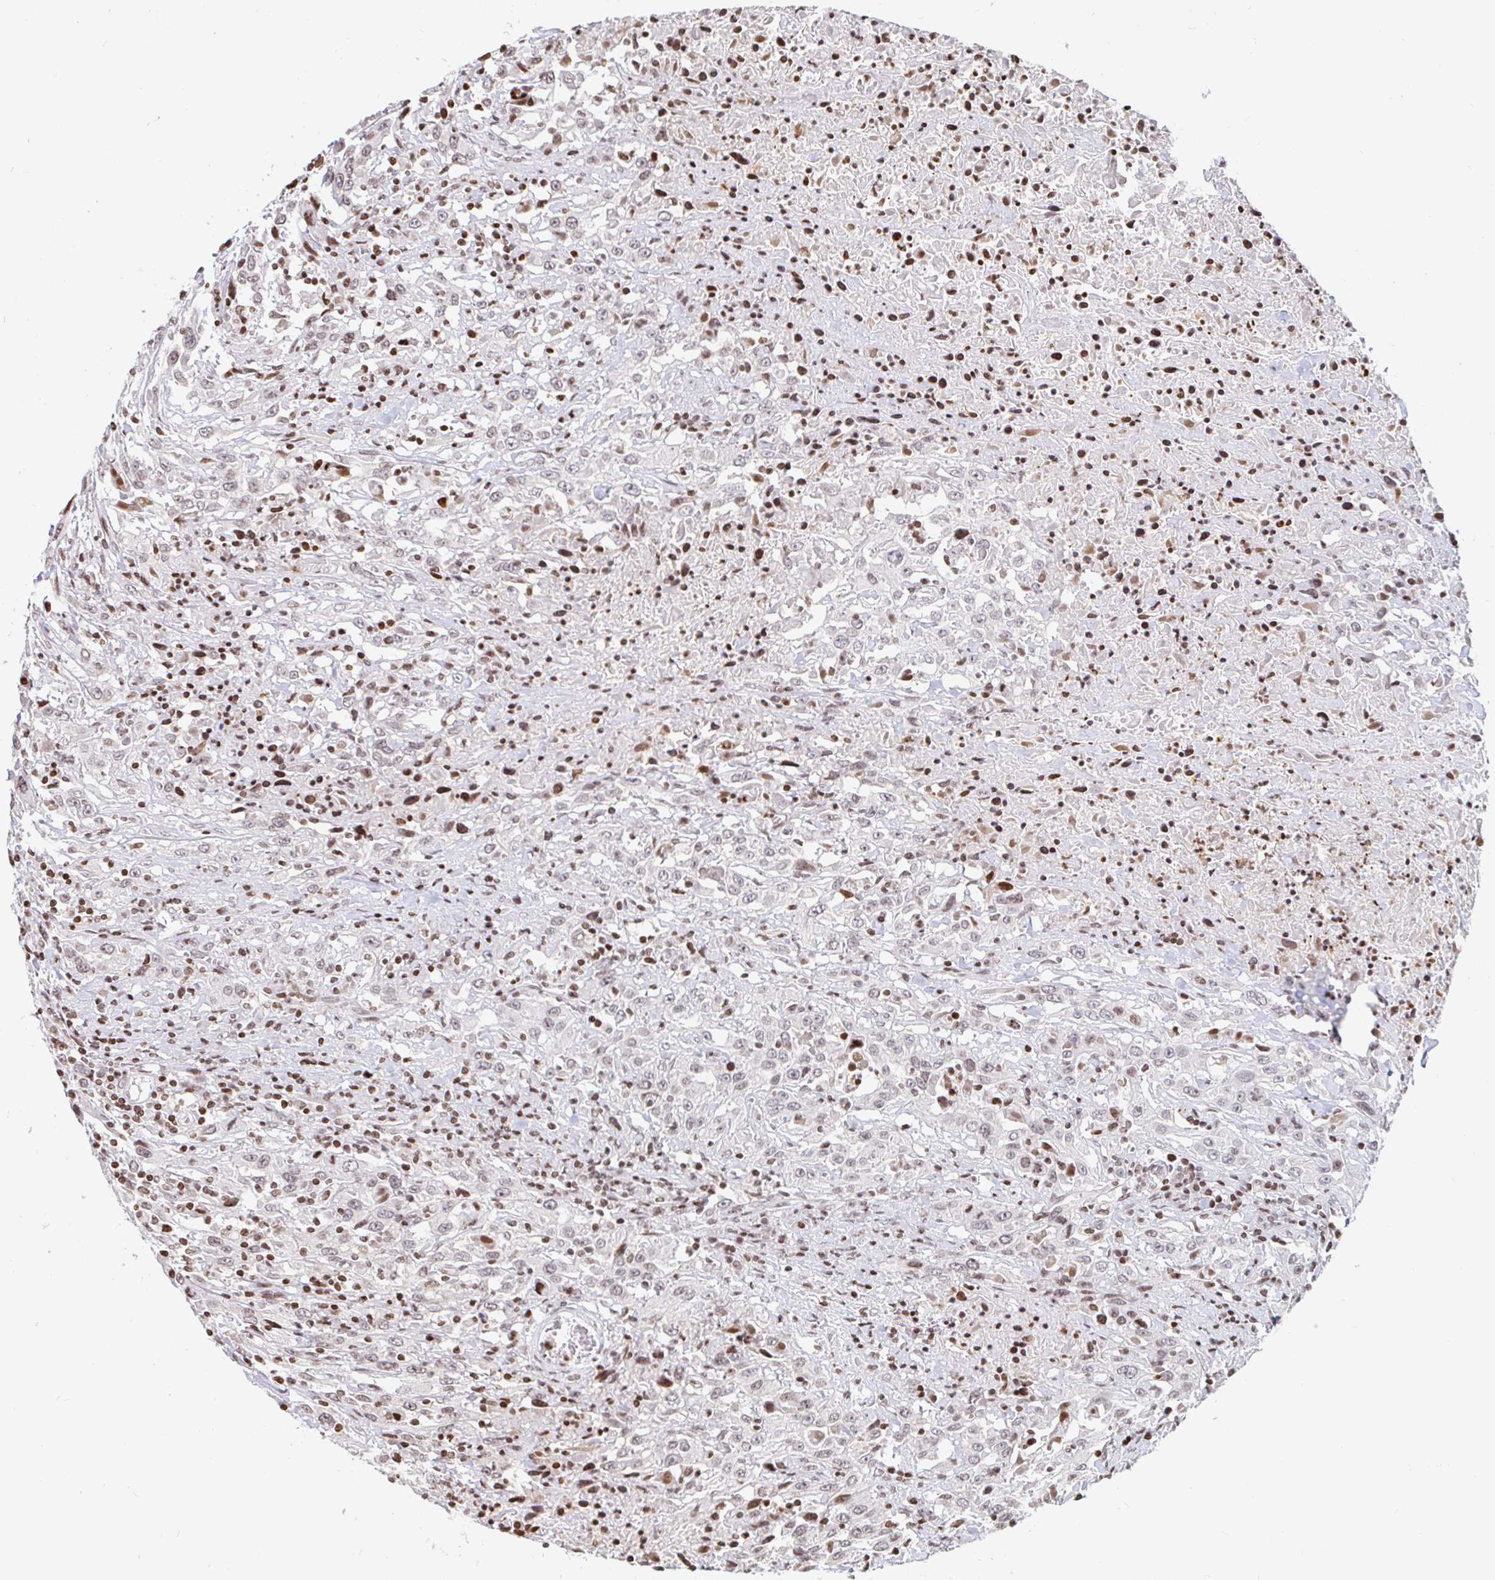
{"staining": {"intensity": "weak", "quantity": "25%-75%", "location": "nuclear"}, "tissue": "urothelial cancer", "cell_type": "Tumor cells", "image_type": "cancer", "snomed": [{"axis": "morphology", "description": "Urothelial carcinoma, High grade"}, {"axis": "topography", "description": "Urinary bladder"}], "caption": "Immunohistochemical staining of human urothelial cancer displays low levels of weak nuclear expression in approximately 25%-75% of tumor cells. Nuclei are stained in blue.", "gene": "HOXC10", "patient": {"sex": "male", "age": 61}}